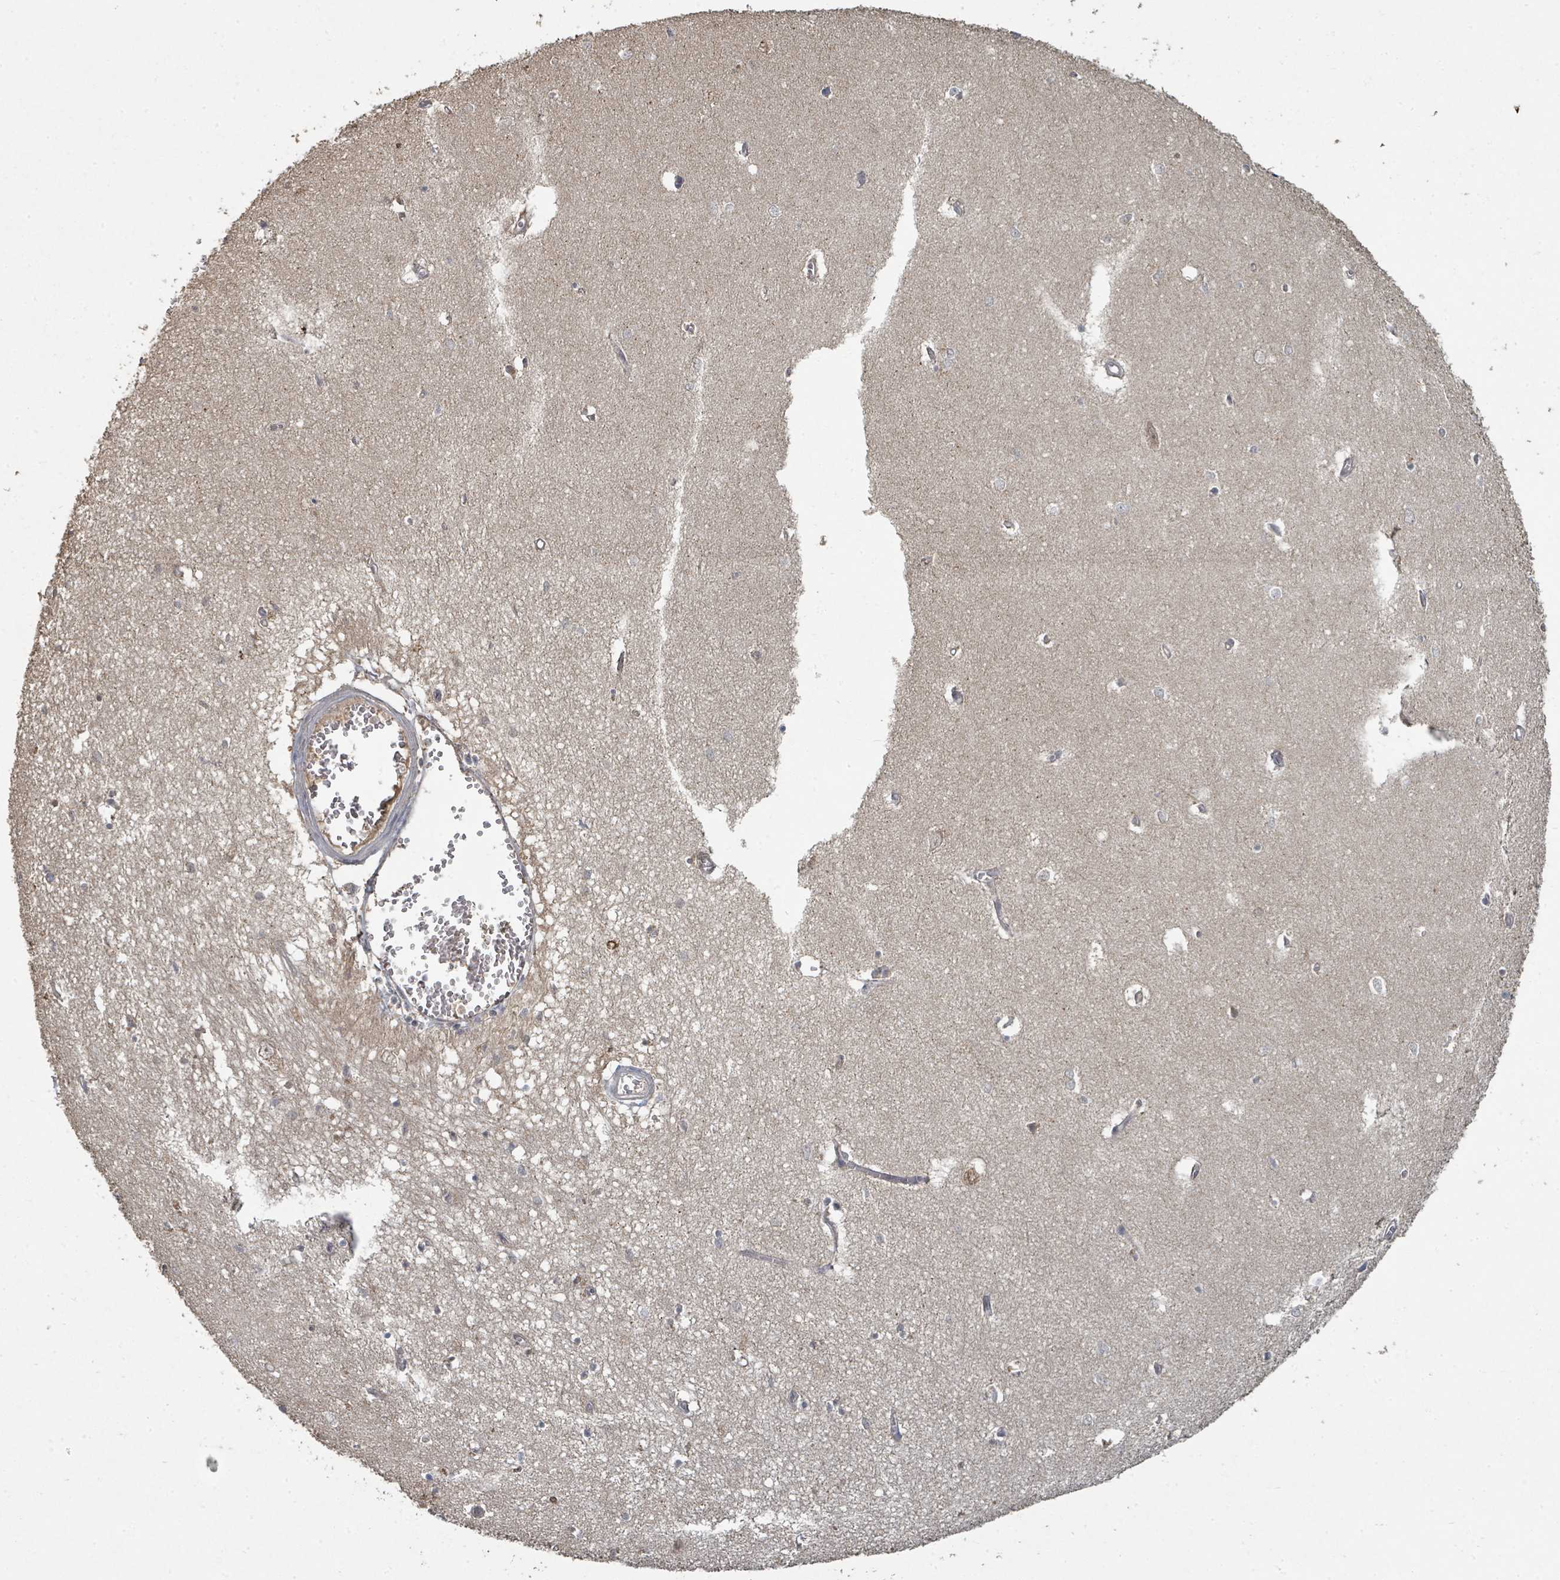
{"staining": {"intensity": "negative", "quantity": "none", "location": "none"}, "tissue": "hippocampus", "cell_type": "Glial cells", "image_type": "normal", "snomed": [{"axis": "morphology", "description": "Normal tissue, NOS"}, {"axis": "topography", "description": "Hippocampus"}], "caption": "The immunohistochemistry histopathology image has no significant positivity in glial cells of hippocampus. (Brightfield microscopy of DAB (3,3'-diaminobenzidine) IHC at high magnification).", "gene": "WDFY1", "patient": {"sex": "female", "age": 64}}